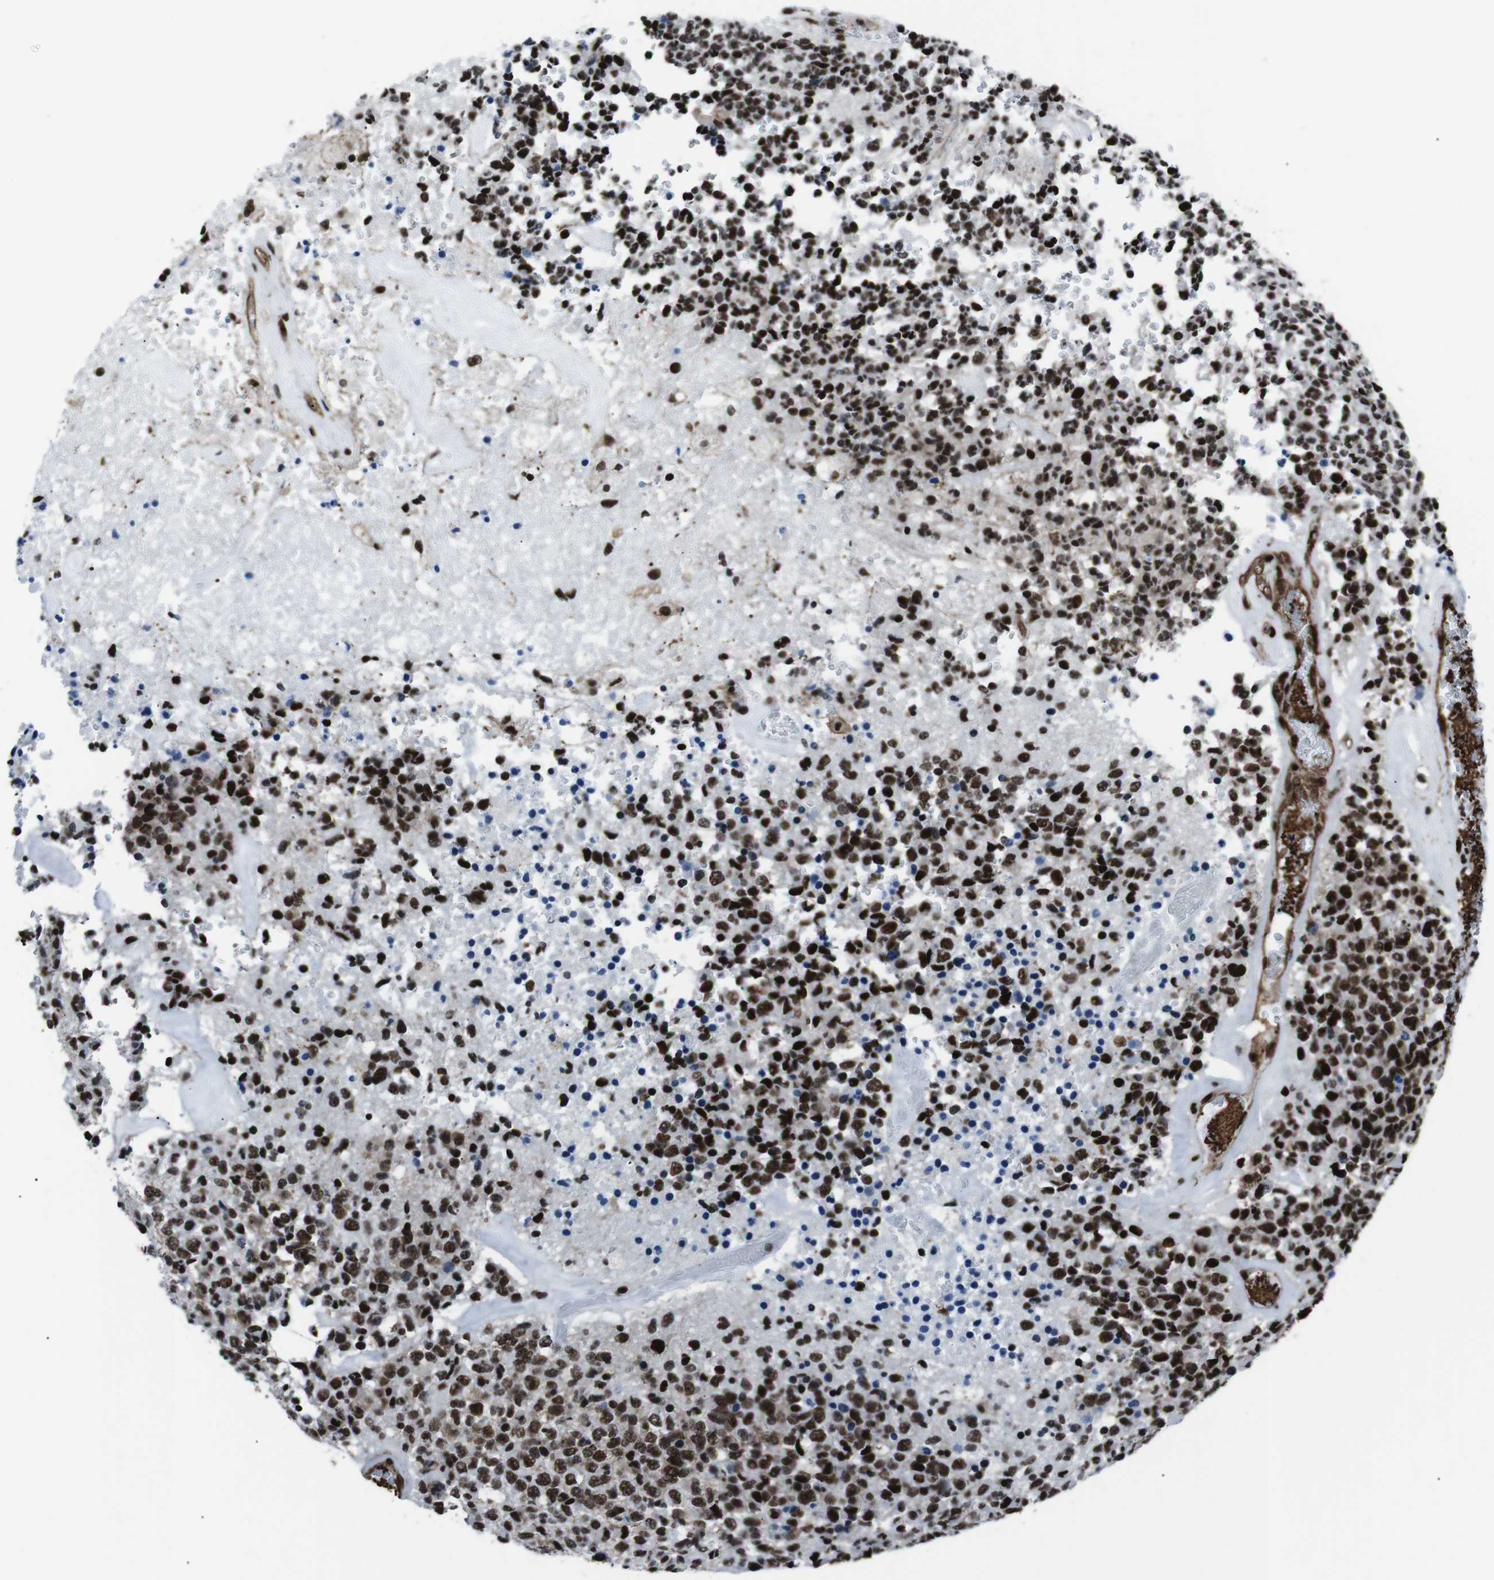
{"staining": {"intensity": "strong", "quantity": ">75%", "location": "nuclear"}, "tissue": "glioma", "cell_type": "Tumor cells", "image_type": "cancer", "snomed": [{"axis": "morphology", "description": "Glioma, malignant, High grade"}, {"axis": "topography", "description": "pancreas cauda"}], "caption": "Human glioma stained with a protein marker shows strong staining in tumor cells.", "gene": "HNRNPU", "patient": {"sex": "male", "age": 60}}